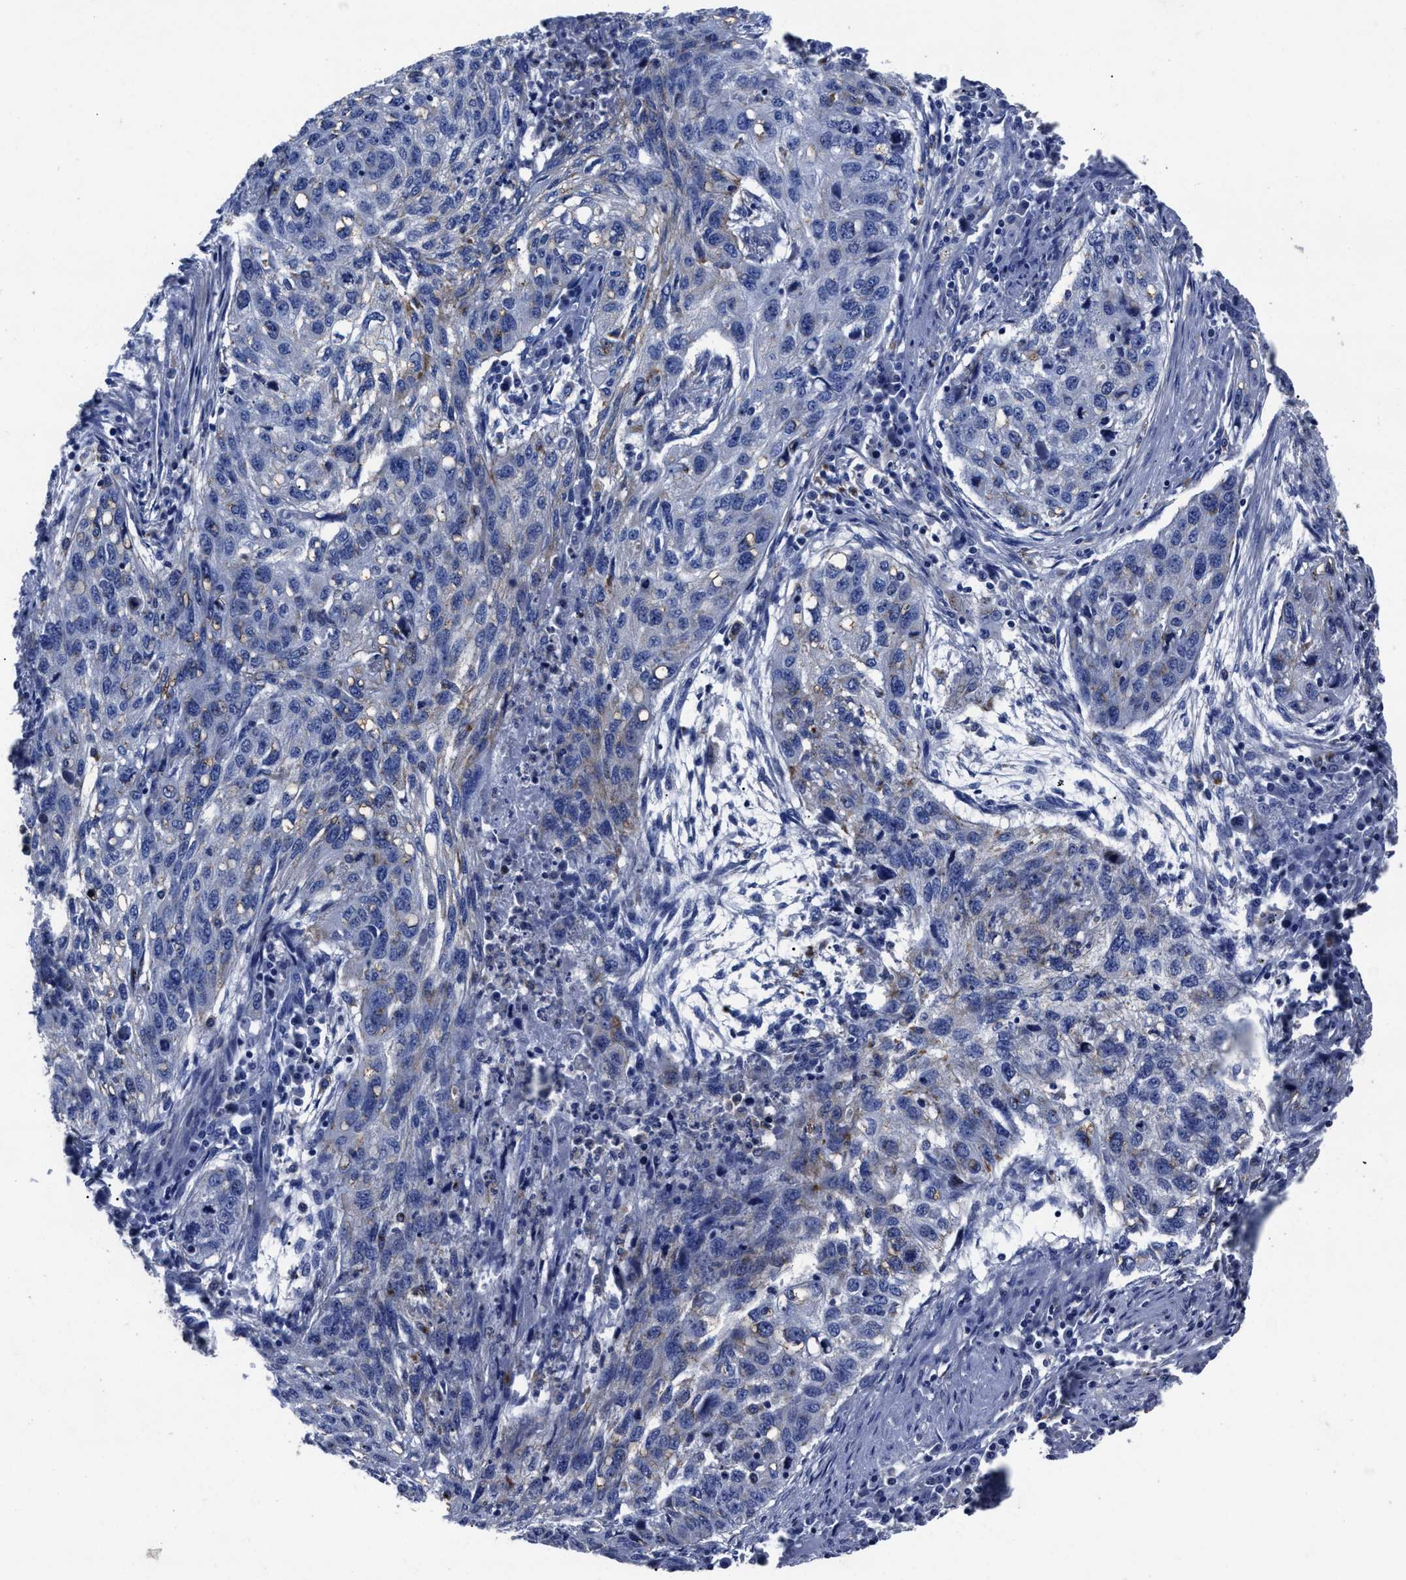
{"staining": {"intensity": "negative", "quantity": "none", "location": "none"}, "tissue": "lung cancer", "cell_type": "Tumor cells", "image_type": "cancer", "snomed": [{"axis": "morphology", "description": "Squamous cell carcinoma, NOS"}, {"axis": "topography", "description": "Lung"}], "caption": "Protein analysis of lung squamous cell carcinoma displays no significant positivity in tumor cells.", "gene": "LAMTOR4", "patient": {"sex": "female", "age": 63}}